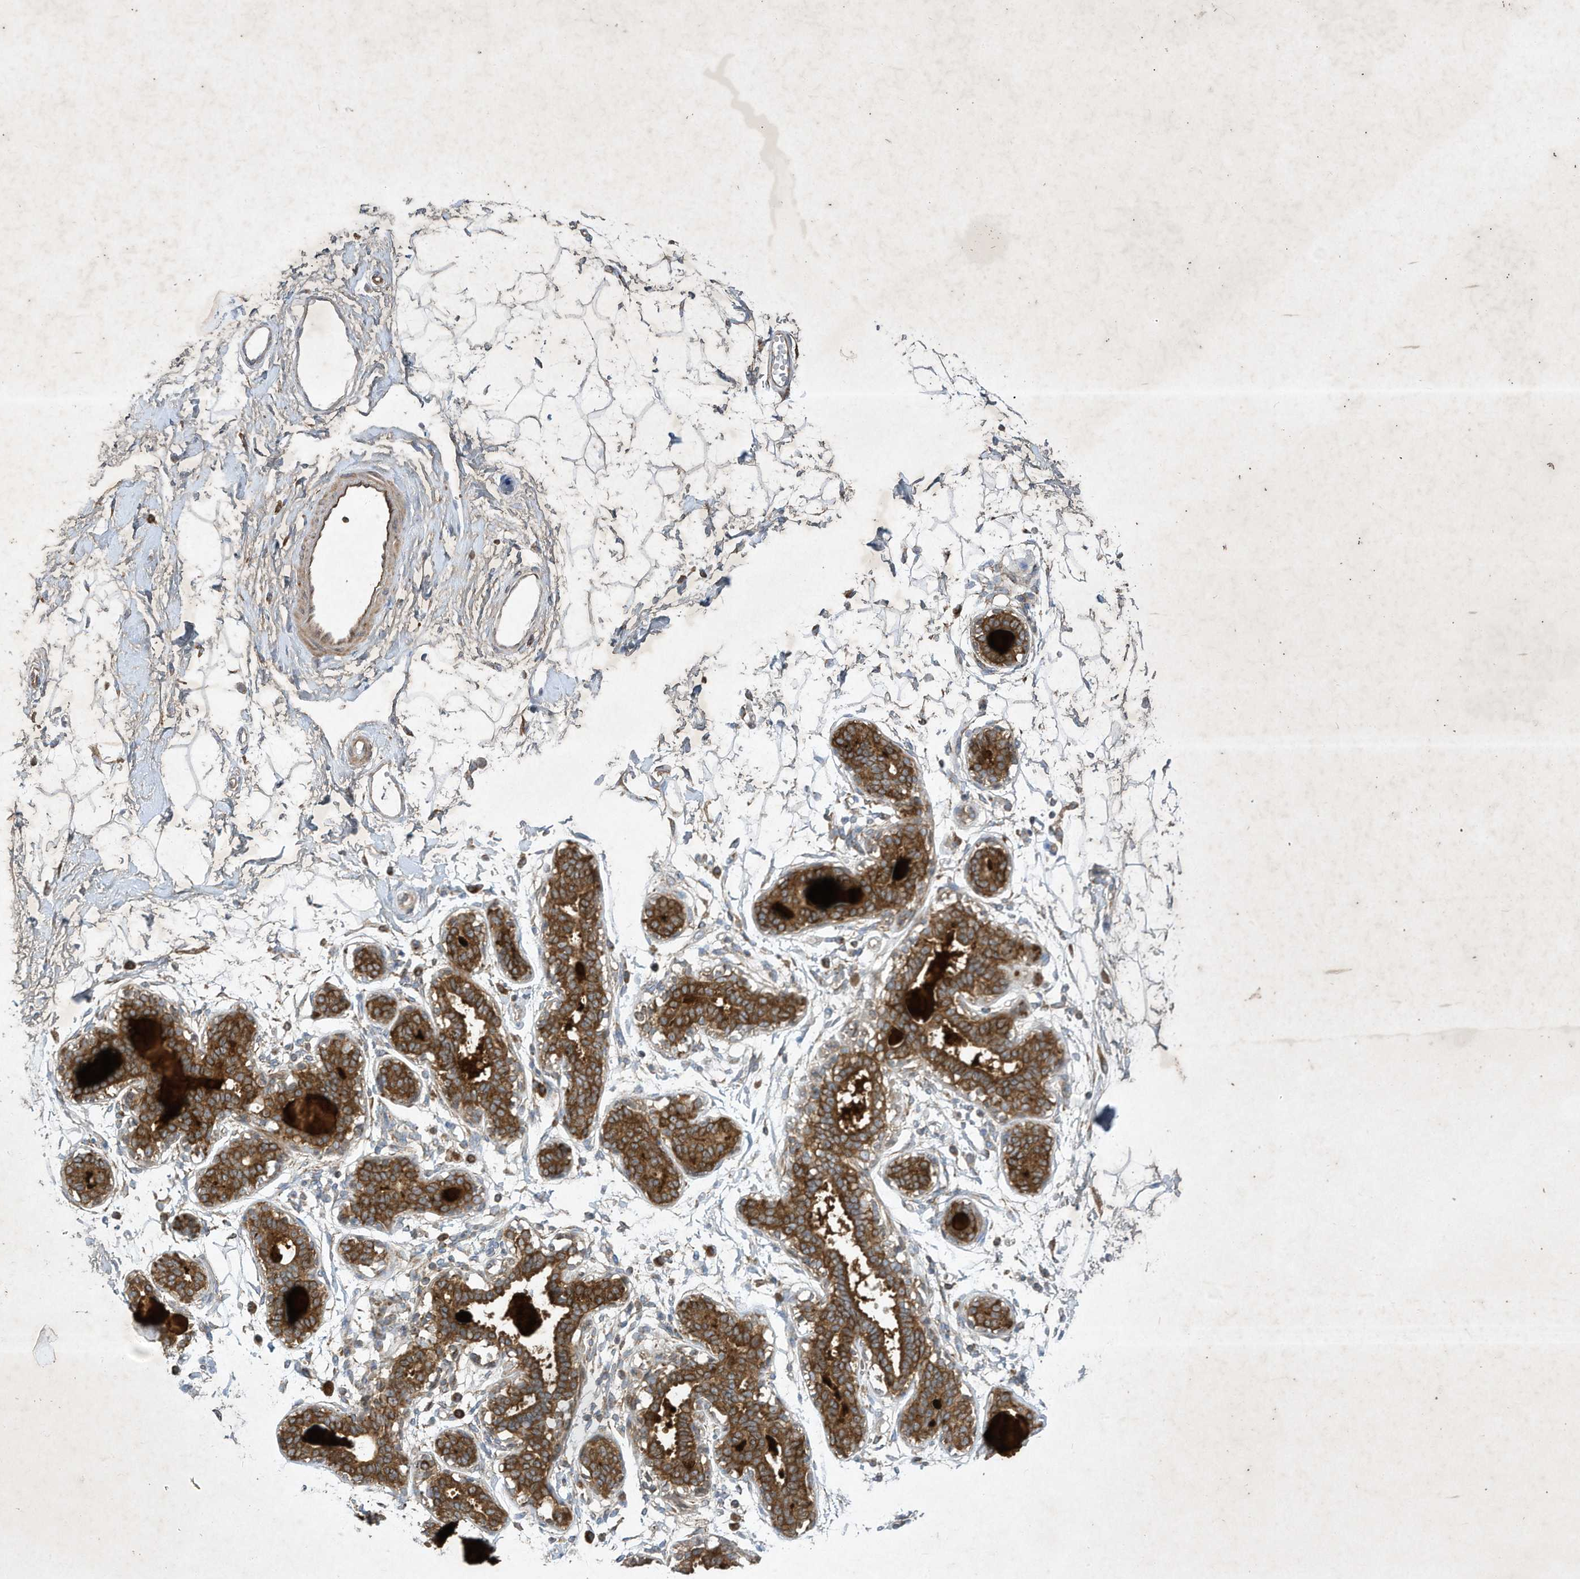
{"staining": {"intensity": "negative", "quantity": "none", "location": "none"}, "tissue": "breast", "cell_type": "Adipocytes", "image_type": "normal", "snomed": [{"axis": "morphology", "description": "Normal tissue, NOS"}, {"axis": "topography", "description": "Breast"}], "caption": "This photomicrograph is of benign breast stained with immunohistochemistry (IHC) to label a protein in brown with the nuclei are counter-stained blue. There is no positivity in adipocytes. Brightfield microscopy of immunohistochemistry (IHC) stained with DAB (3,3'-diaminobenzidine) (brown) and hematoxylin (blue), captured at high magnification.", "gene": "SYNJ2", "patient": {"sex": "female", "age": 45}}